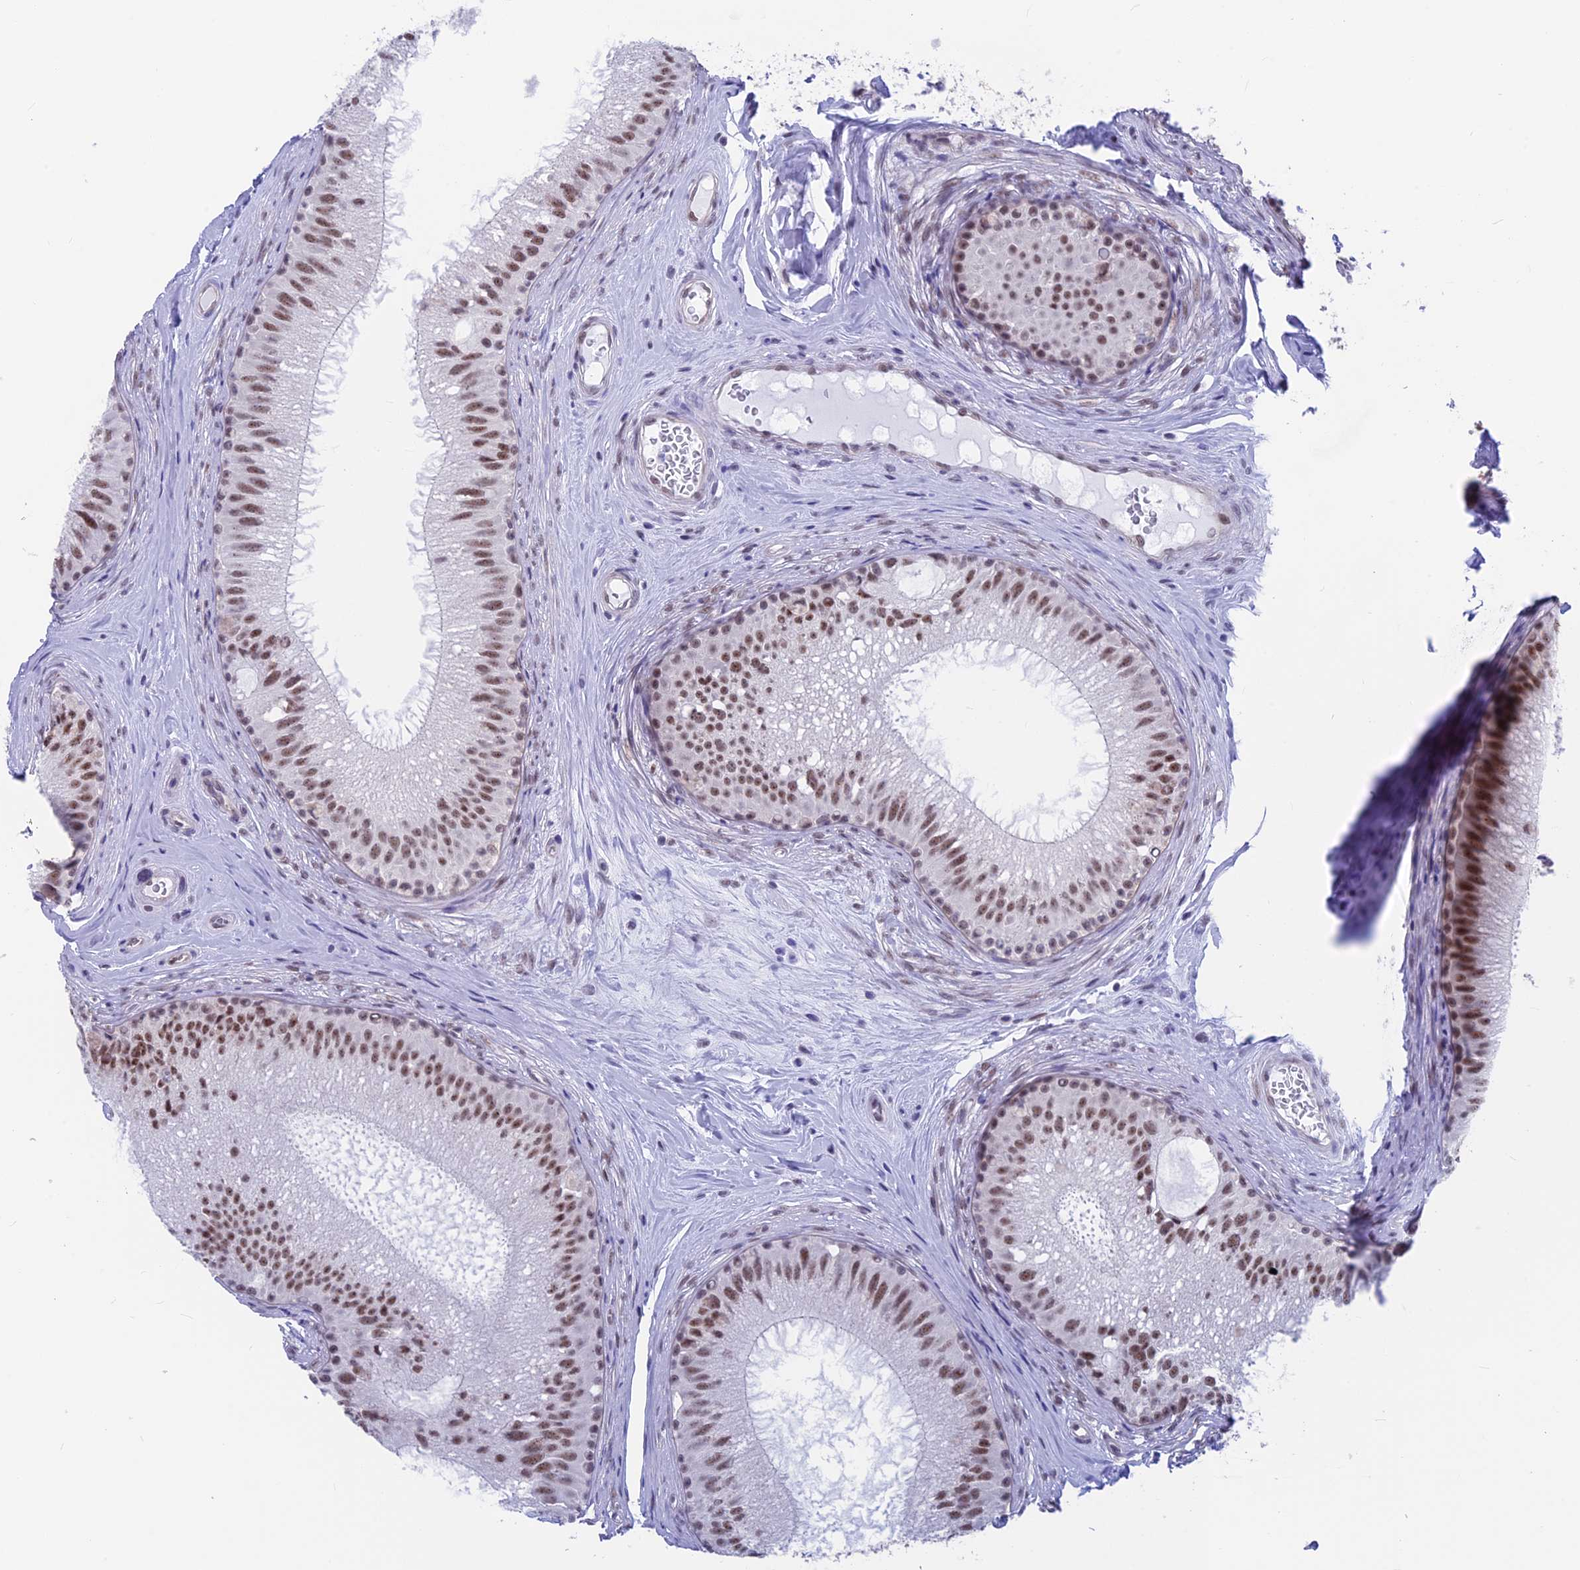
{"staining": {"intensity": "moderate", "quantity": ">75%", "location": "nuclear"}, "tissue": "epididymis", "cell_type": "Glandular cells", "image_type": "normal", "snomed": [{"axis": "morphology", "description": "Normal tissue, NOS"}, {"axis": "topography", "description": "Epididymis"}], "caption": "A photomicrograph showing moderate nuclear expression in about >75% of glandular cells in unremarkable epididymis, as visualized by brown immunohistochemical staining.", "gene": "SRSF5", "patient": {"sex": "male", "age": 33}}